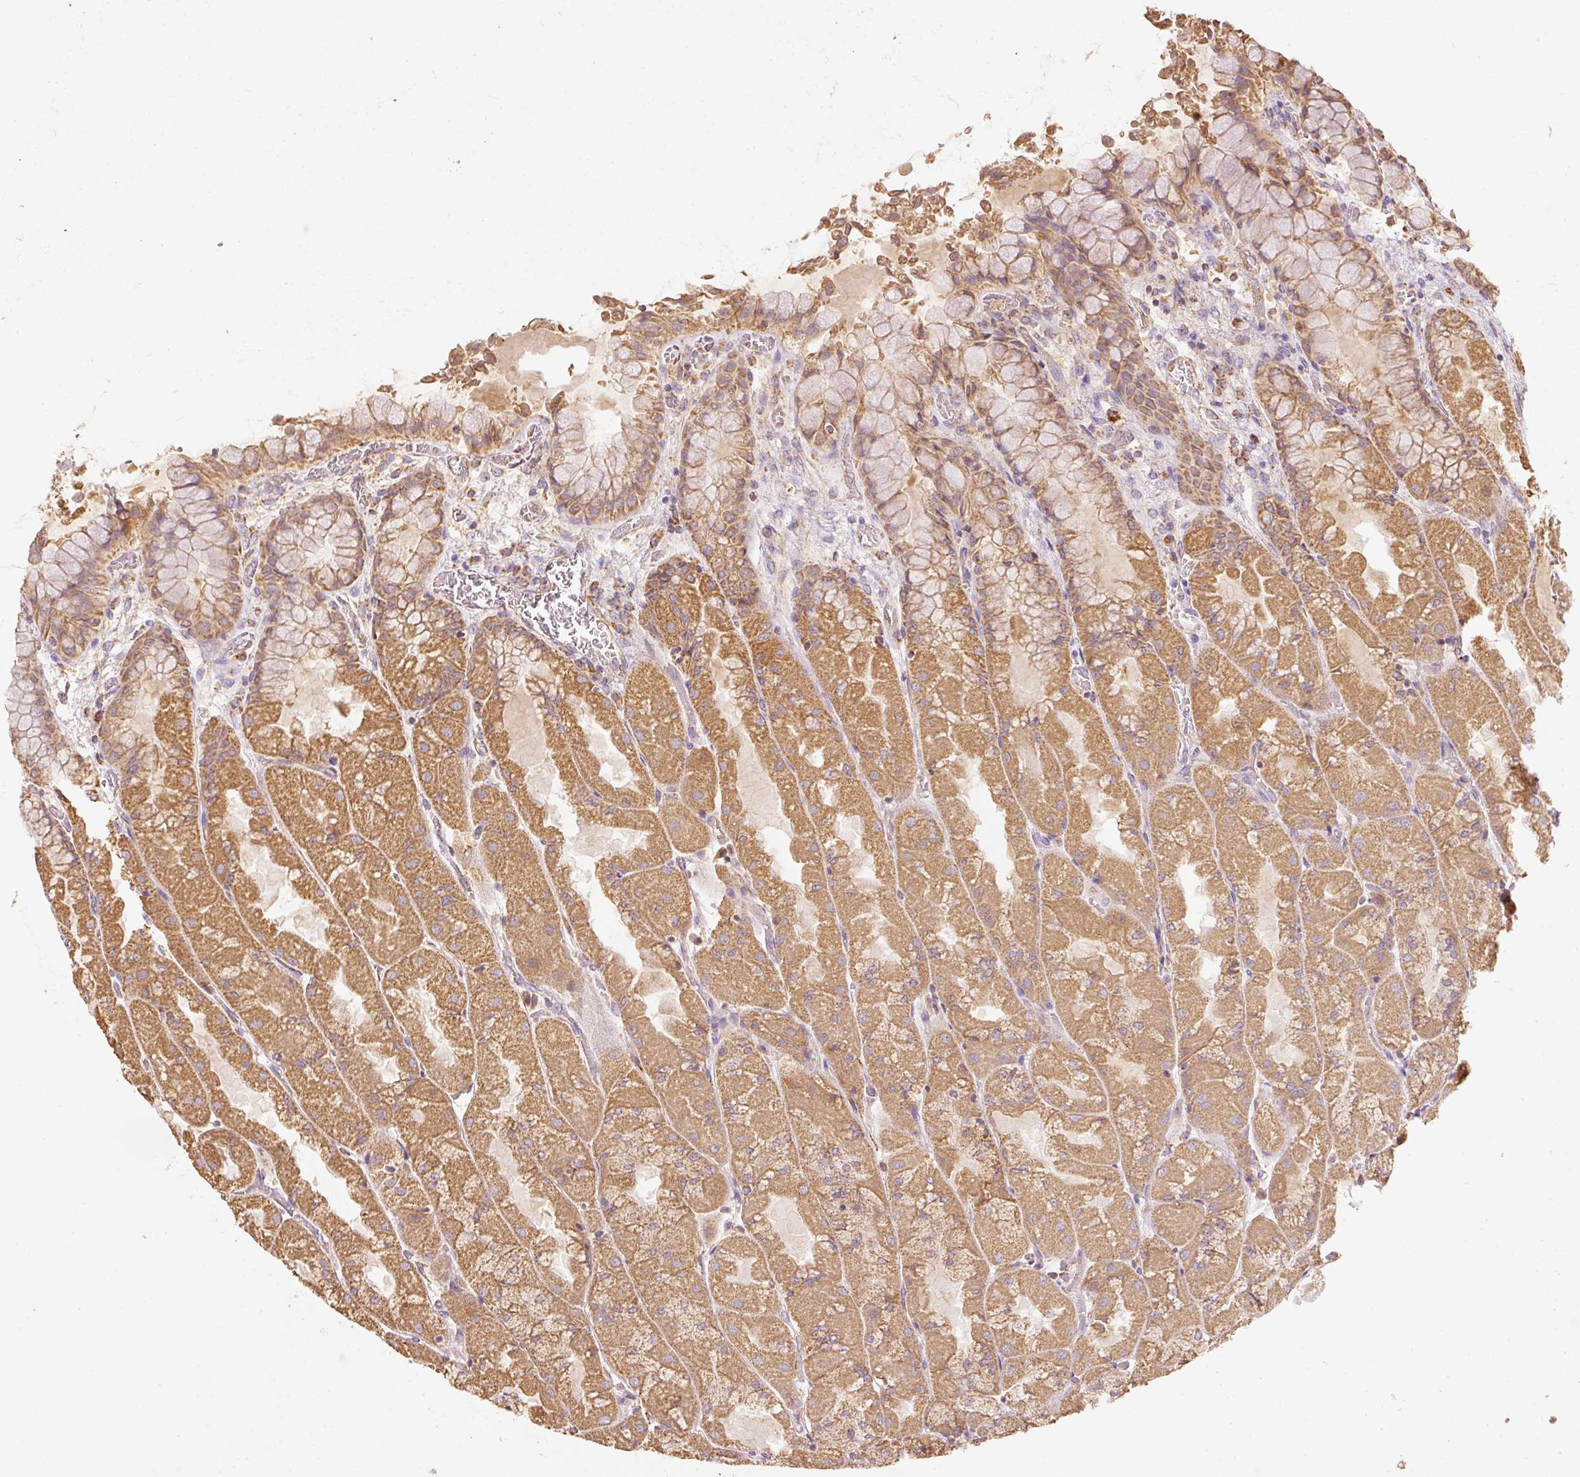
{"staining": {"intensity": "moderate", "quantity": ">75%", "location": "cytoplasmic/membranous"}, "tissue": "stomach", "cell_type": "Glandular cells", "image_type": "normal", "snomed": [{"axis": "morphology", "description": "Normal tissue, NOS"}, {"axis": "topography", "description": "Stomach"}], "caption": "A brown stain highlights moderate cytoplasmic/membranous positivity of a protein in glandular cells of unremarkable stomach. (IHC, brightfield microscopy, high magnification).", "gene": "PSENEN", "patient": {"sex": "female", "age": 61}}